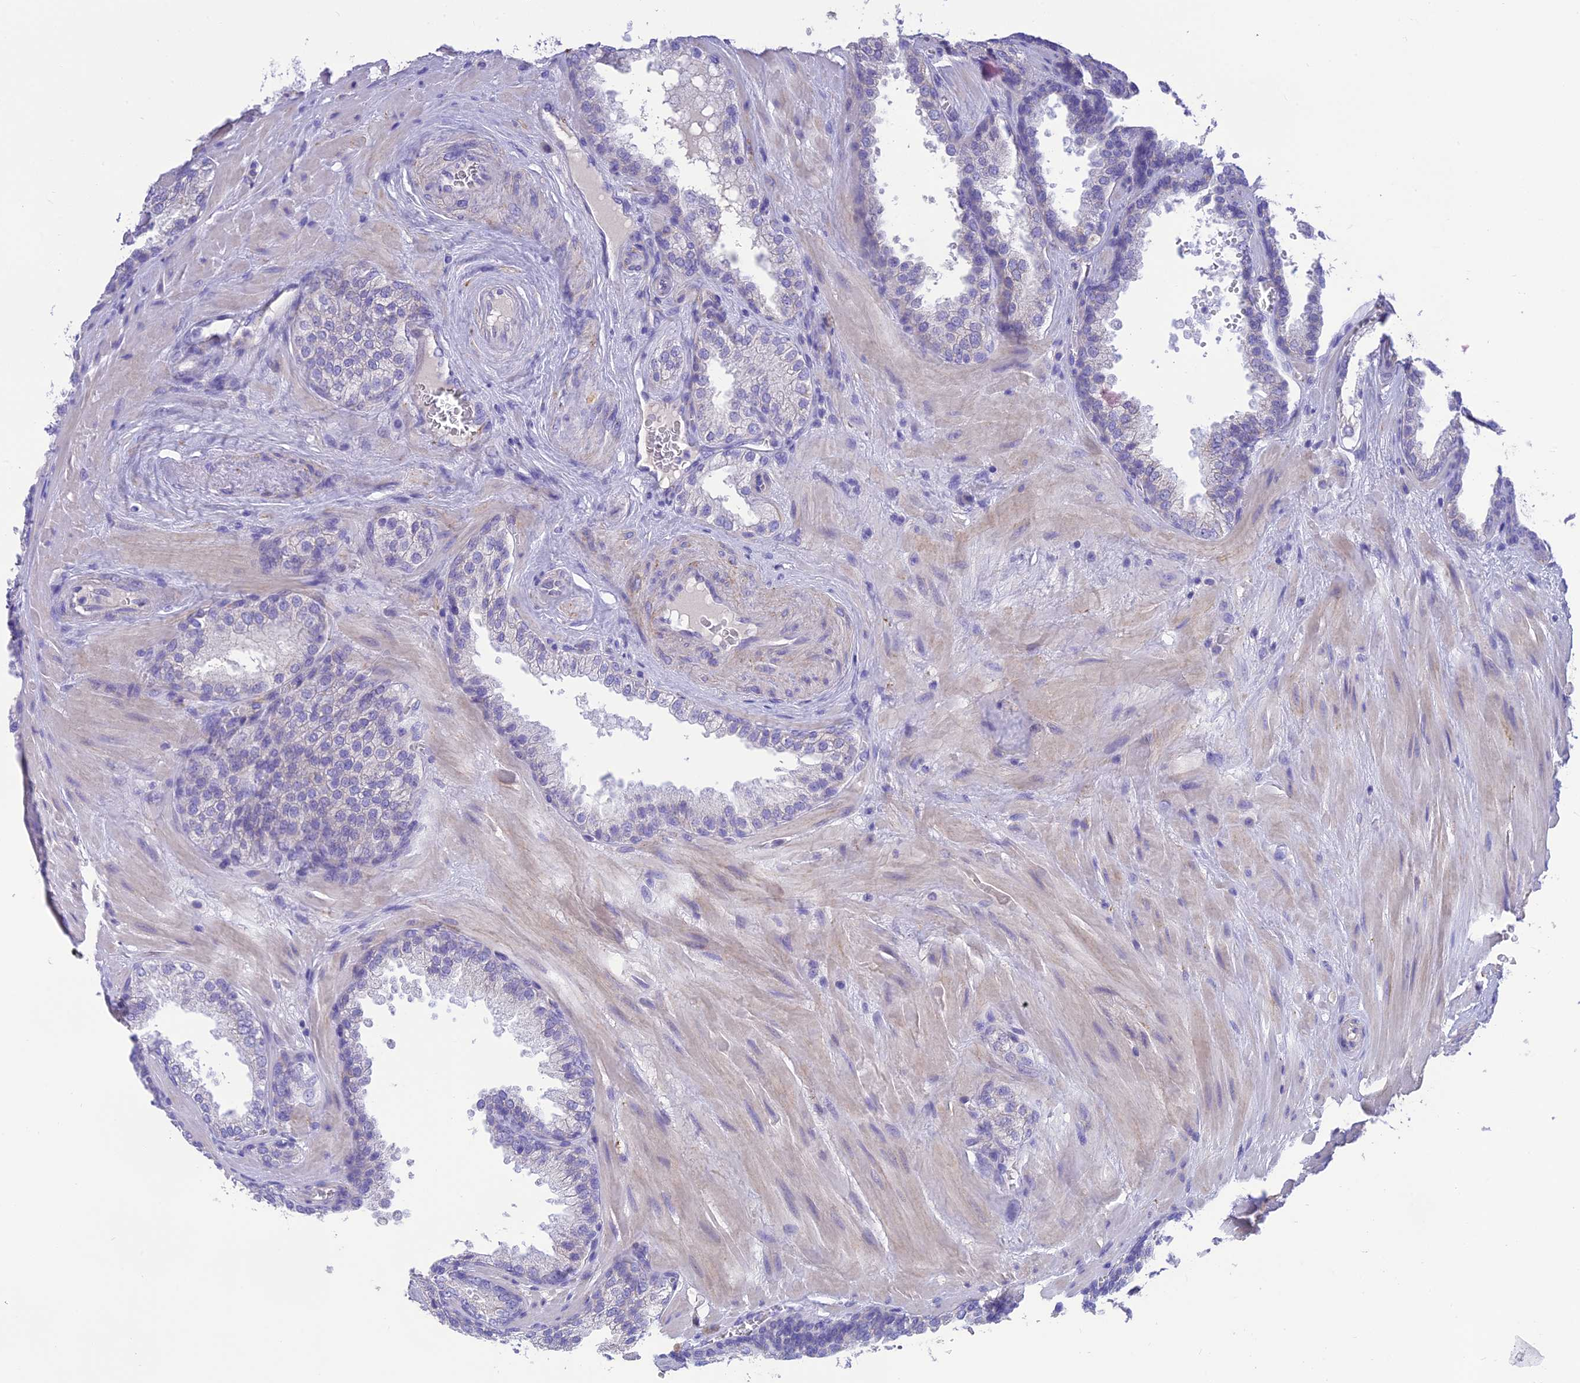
{"staining": {"intensity": "negative", "quantity": "none", "location": "none"}, "tissue": "prostate cancer", "cell_type": "Tumor cells", "image_type": "cancer", "snomed": [{"axis": "morphology", "description": "Adenocarcinoma, High grade"}, {"axis": "topography", "description": "Prostate"}], "caption": "Prostate adenocarcinoma (high-grade) was stained to show a protein in brown. There is no significant expression in tumor cells. (DAB immunohistochemistry, high magnification).", "gene": "HSD17B2", "patient": {"sex": "male", "age": 63}}